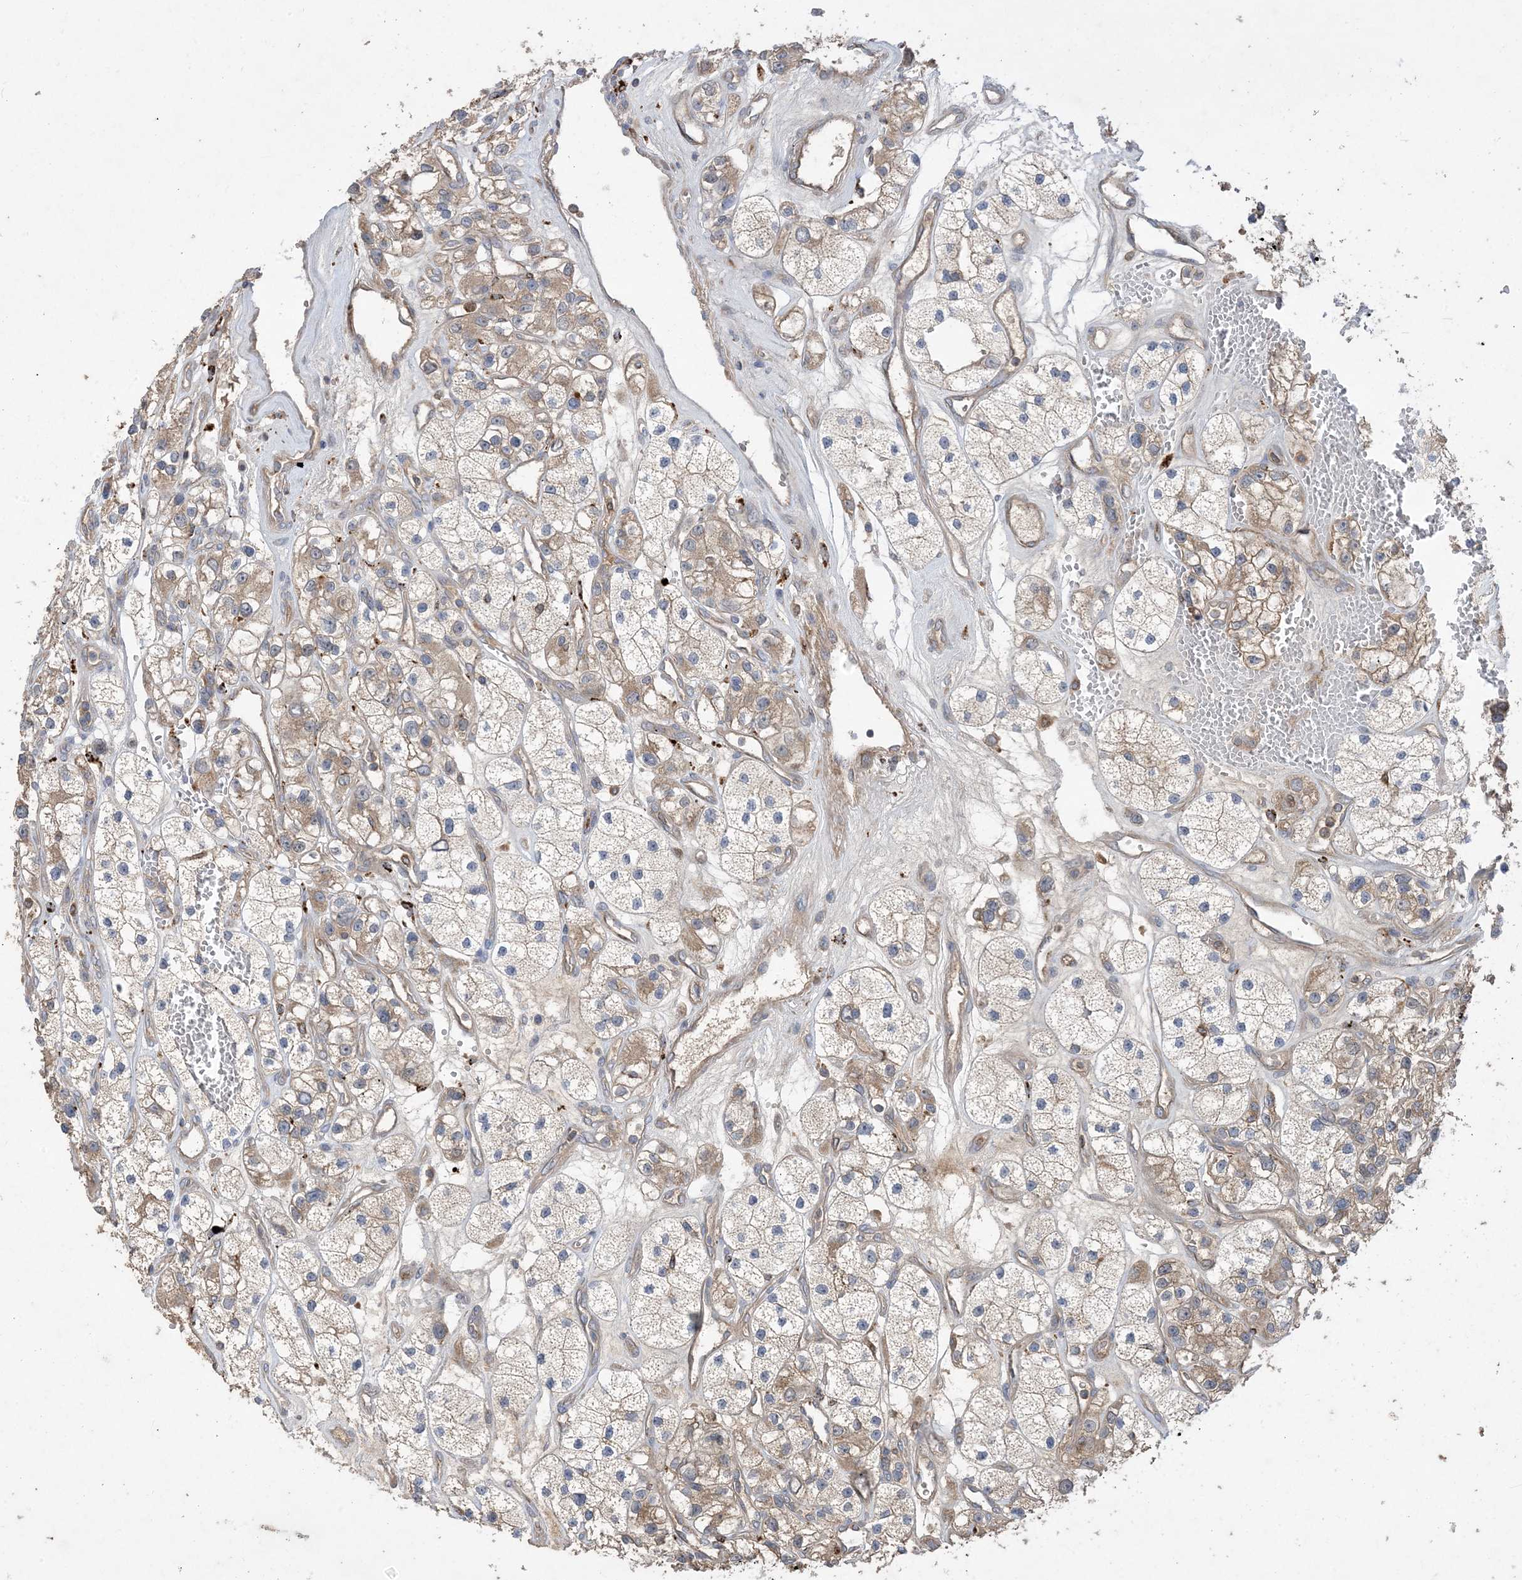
{"staining": {"intensity": "weak", "quantity": "25%-75%", "location": "cytoplasmic/membranous"}, "tissue": "renal cancer", "cell_type": "Tumor cells", "image_type": "cancer", "snomed": [{"axis": "morphology", "description": "Adenocarcinoma, NOS"}, {"axis": "topography", "description": "Kidney"}], "caption": "This photomicrograph exhibits adenocarcinoma (renal) stained with immunohistochemistry to label a protein in brown. The cytoplasmic/membranous of tumor cells show weak positivity for the protein. Nuclei are counter-stained blue.", "gene": "MASP2", "patient": {"sex": "female", "age": 57}}